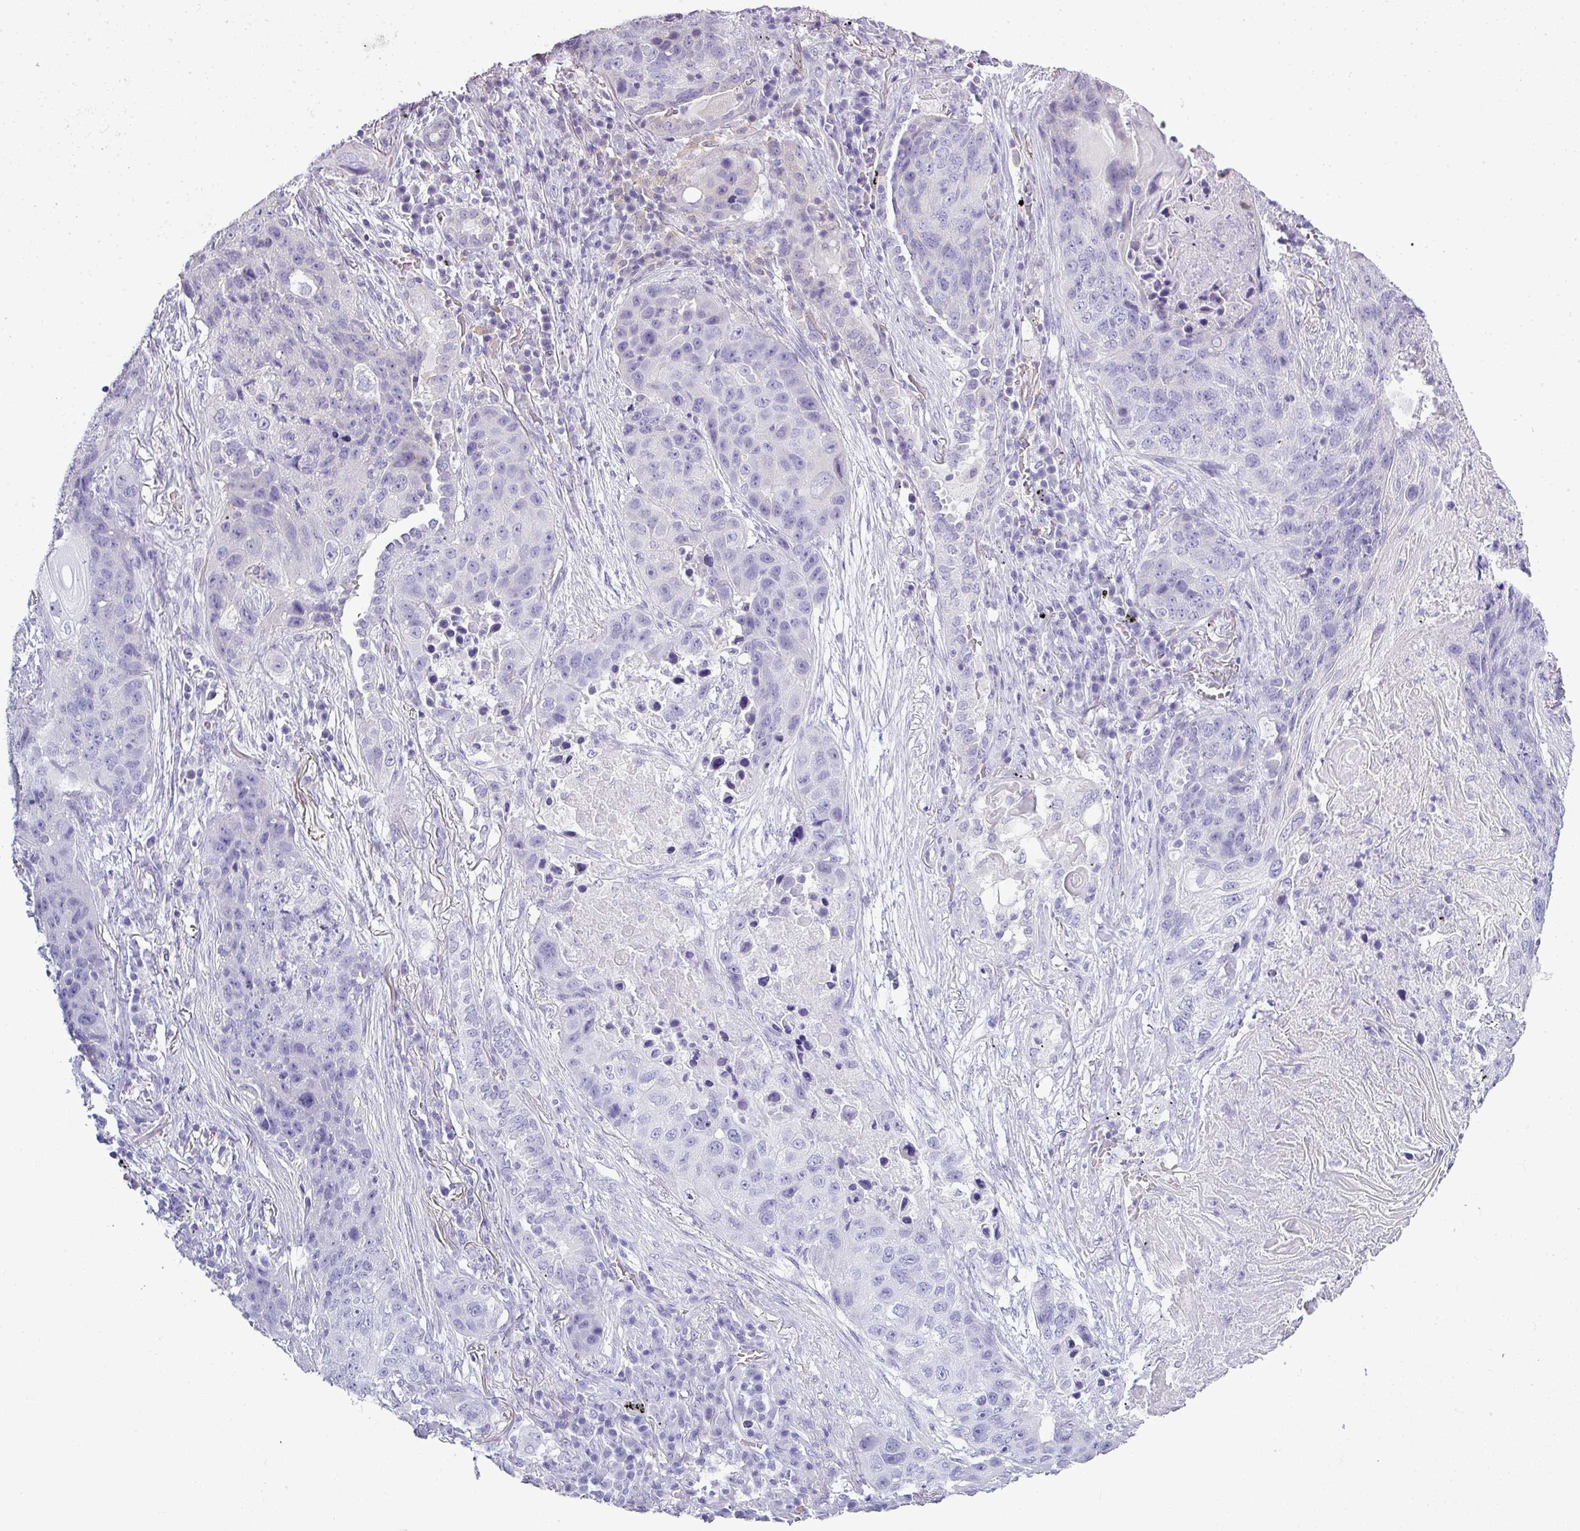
{"staining": {"intensity": "negative", "quantity": "none", "location": "none"}, "tissue": "lung cancer", "cell_type": "Tumor cells", "image_type": "cancer", "snomed": [{"axis": "morphology", "description": "Squamous cell carcinoma, NOS"}, {"axis": "topography", "description": "Lung"}], "caption": "Immunohistochemistry (IHC) of human lung squamous cell carcinoma displays no positivity in tumor cells. (DAB (3,3'-diaminobenzidine) IHC, high magnification).", "gene": "STAT5A", "patient": {"sex": "female", "age": 63}}